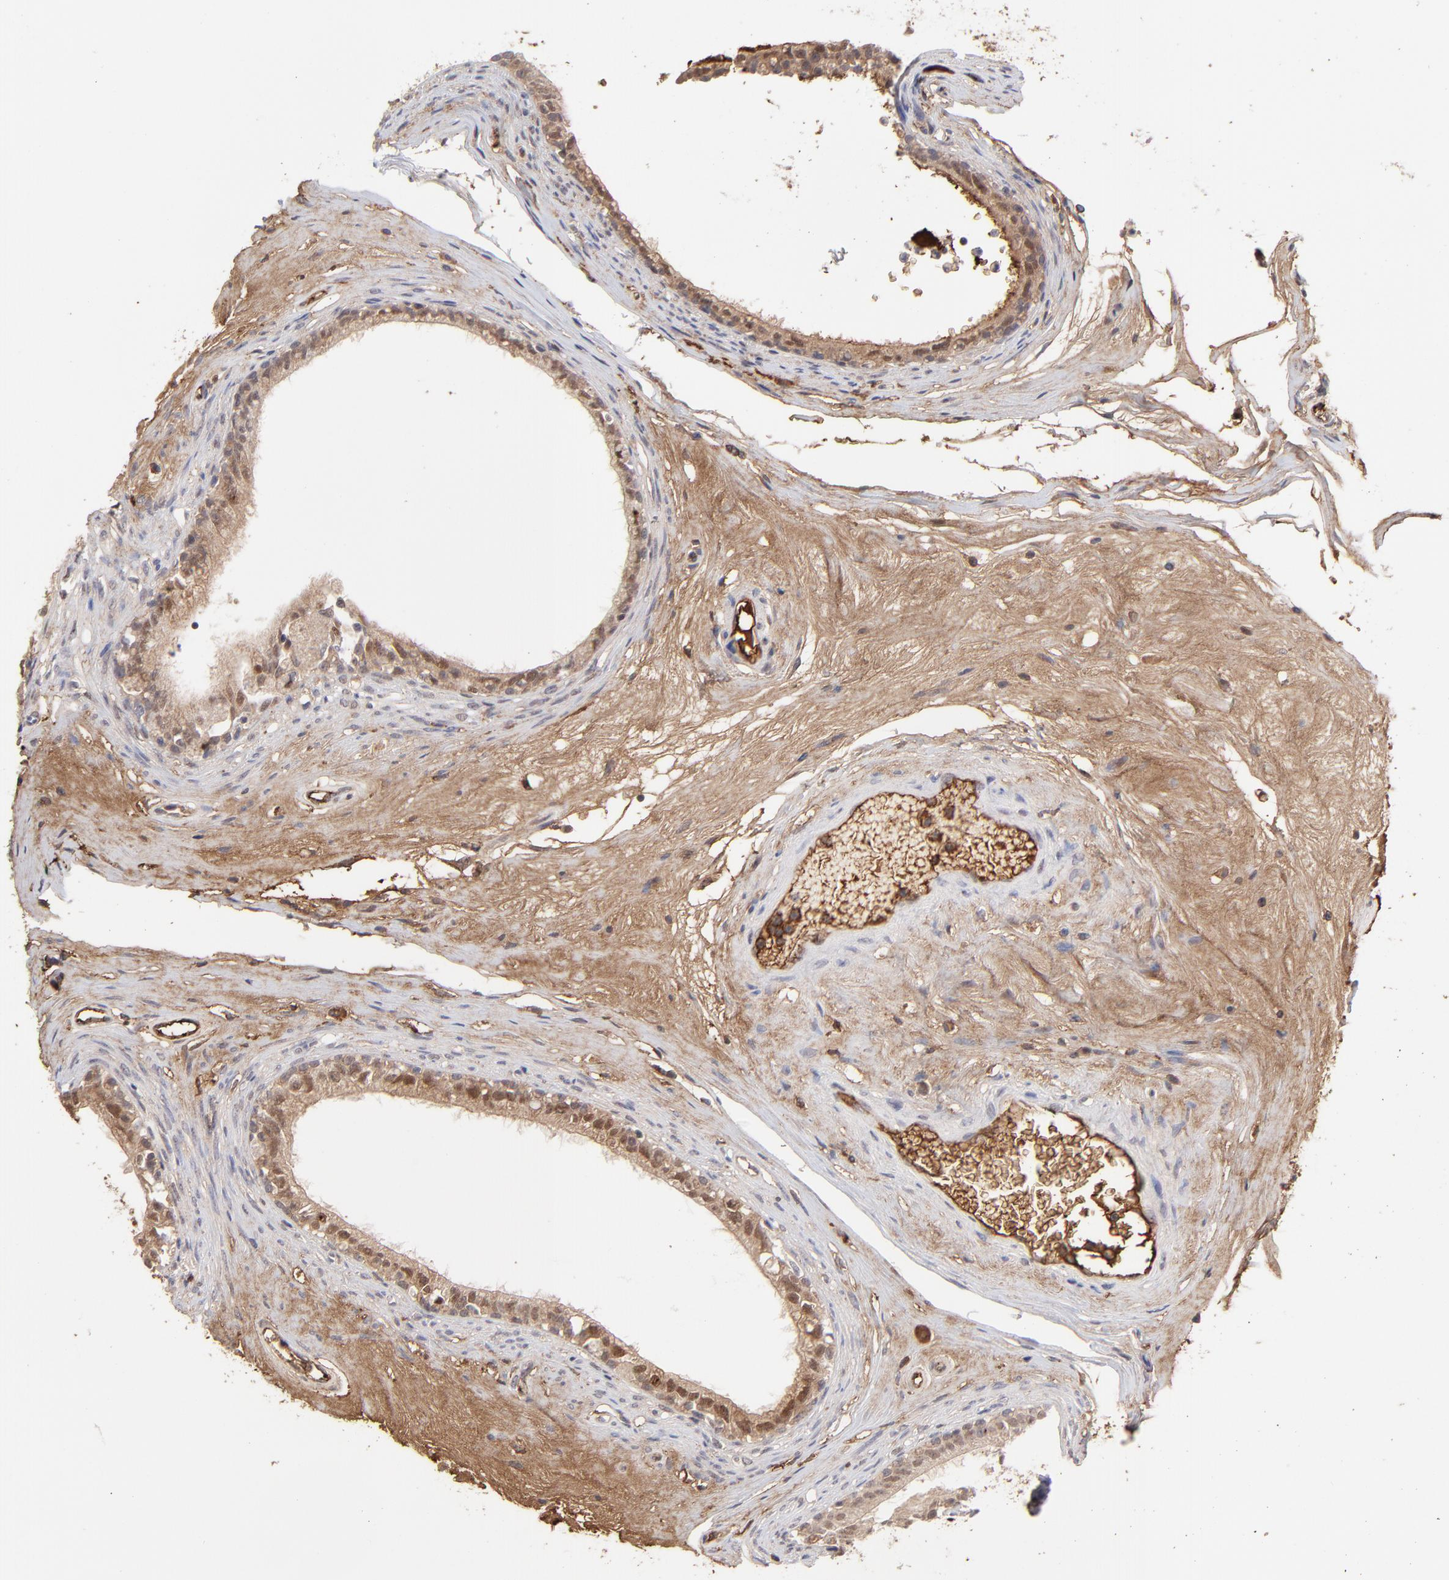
{"staining": {"intensity": "moderate", "quantity": ">75%", "location": "cytoplasmic/membranous,nuclear"}, "tissue": "epididymis", "cell_type": "Glandular cells", "image_type": "normal", "snomed": [{"axis": "morphology", "description": "Normal tissue, NOS"}, {"axis": "morphology", "description": "Inflammation, NOS"}, {"axis": "topography", "description": "Epididymis"}], "caption": "A brown stain labels moderate cytoplasmic/membranous,nuclear positivity of a protein in glandular cells of unremarkable human epididymis.", "gene": "PSMD14", "patient": {"sex": "male", "age": 84}}